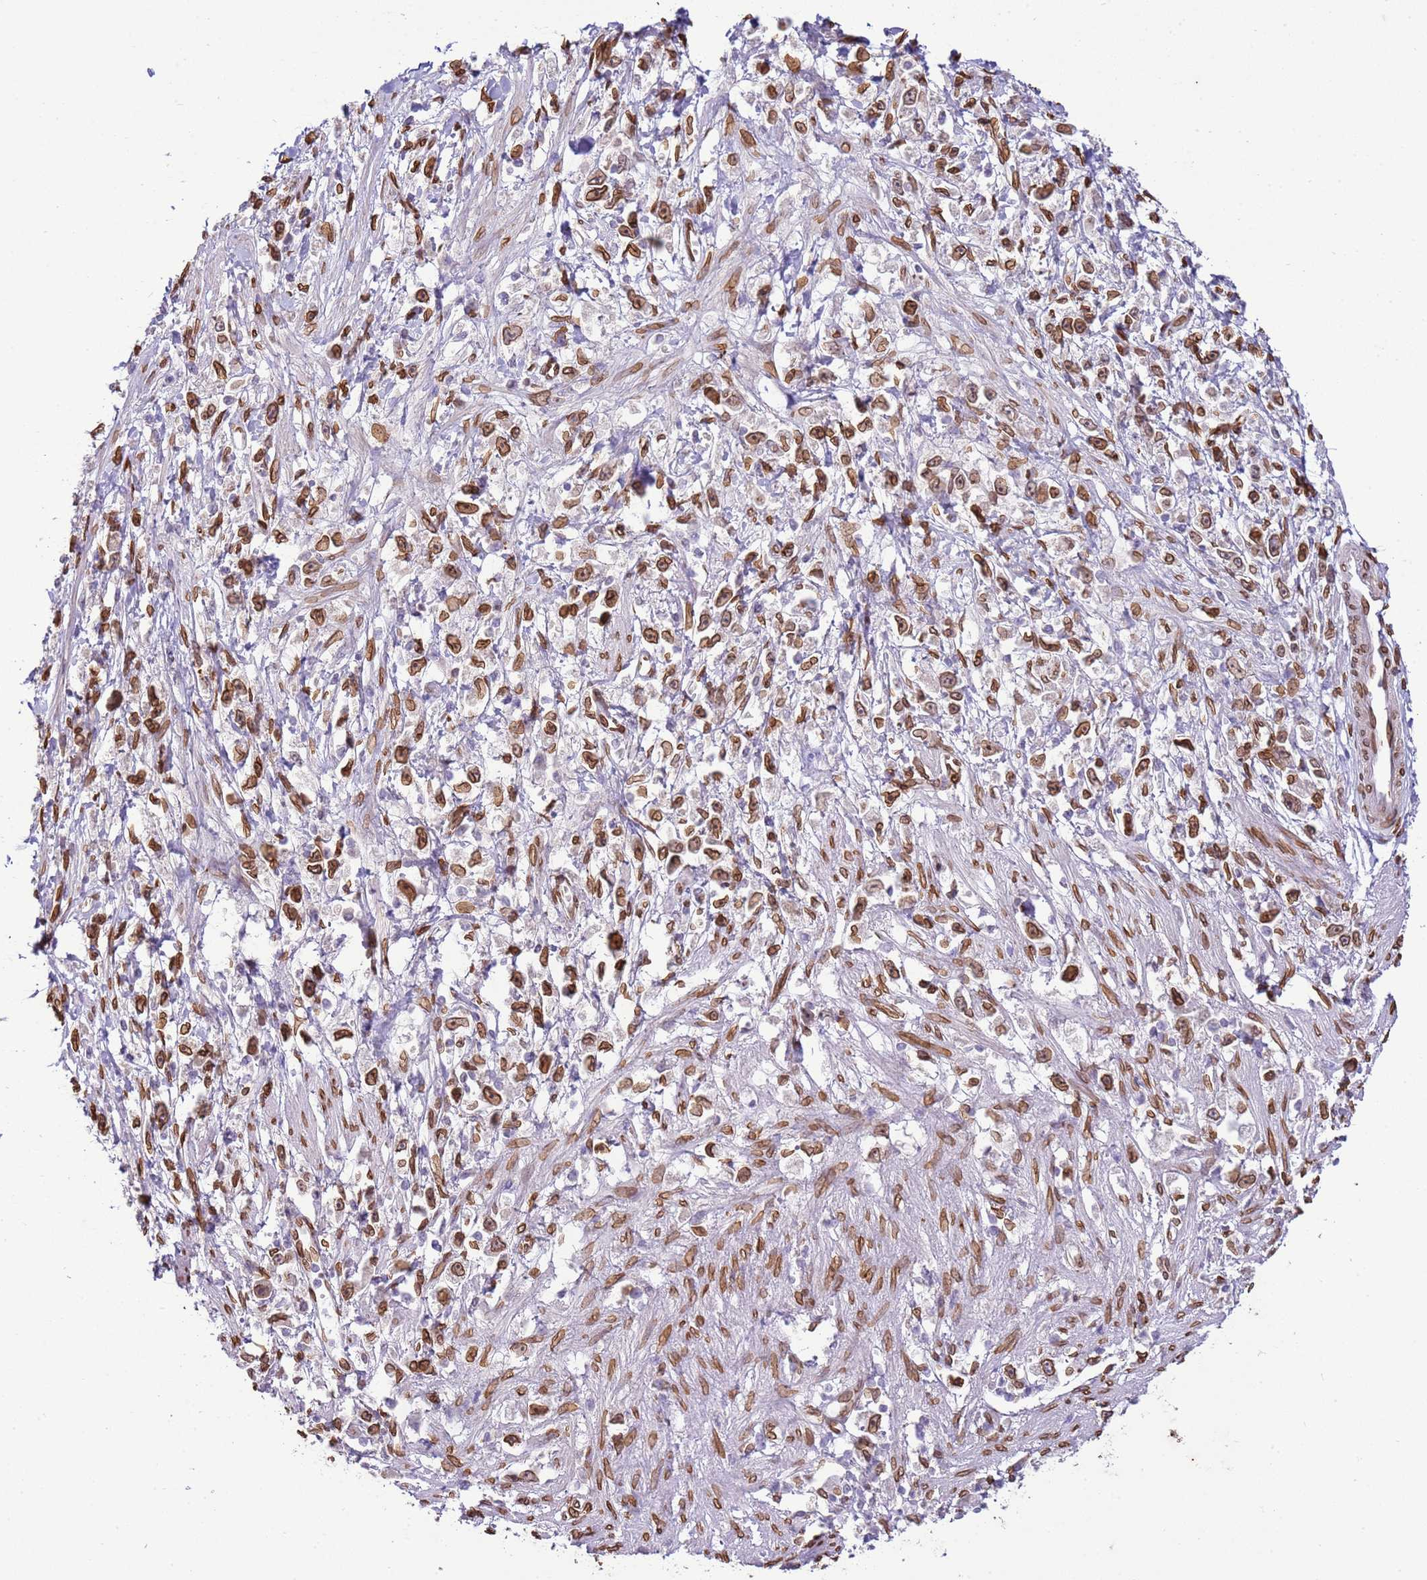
{"staining": {"intensity": "strong", "quantity": ">75%", "location": "cytoplasmic/membranous,nuclear"}, "tissue": "stomach cancer", "cell_type": "Tumor cells", "image_type": "cancer", "snomed": [{"axis": "morphology", "description": "Adenocarcinoma, NOS"}, {"axis": "topography", "description": "Stomach"}], "caption": "Stomach adenocarcinoma stained with a brown dye displays strong cytoplasmic/membranous and nuclear positive positivity in about >75% of tumor cells.", "gene": "TMEM47", "patient": {"sex": "female", "age": 59}}